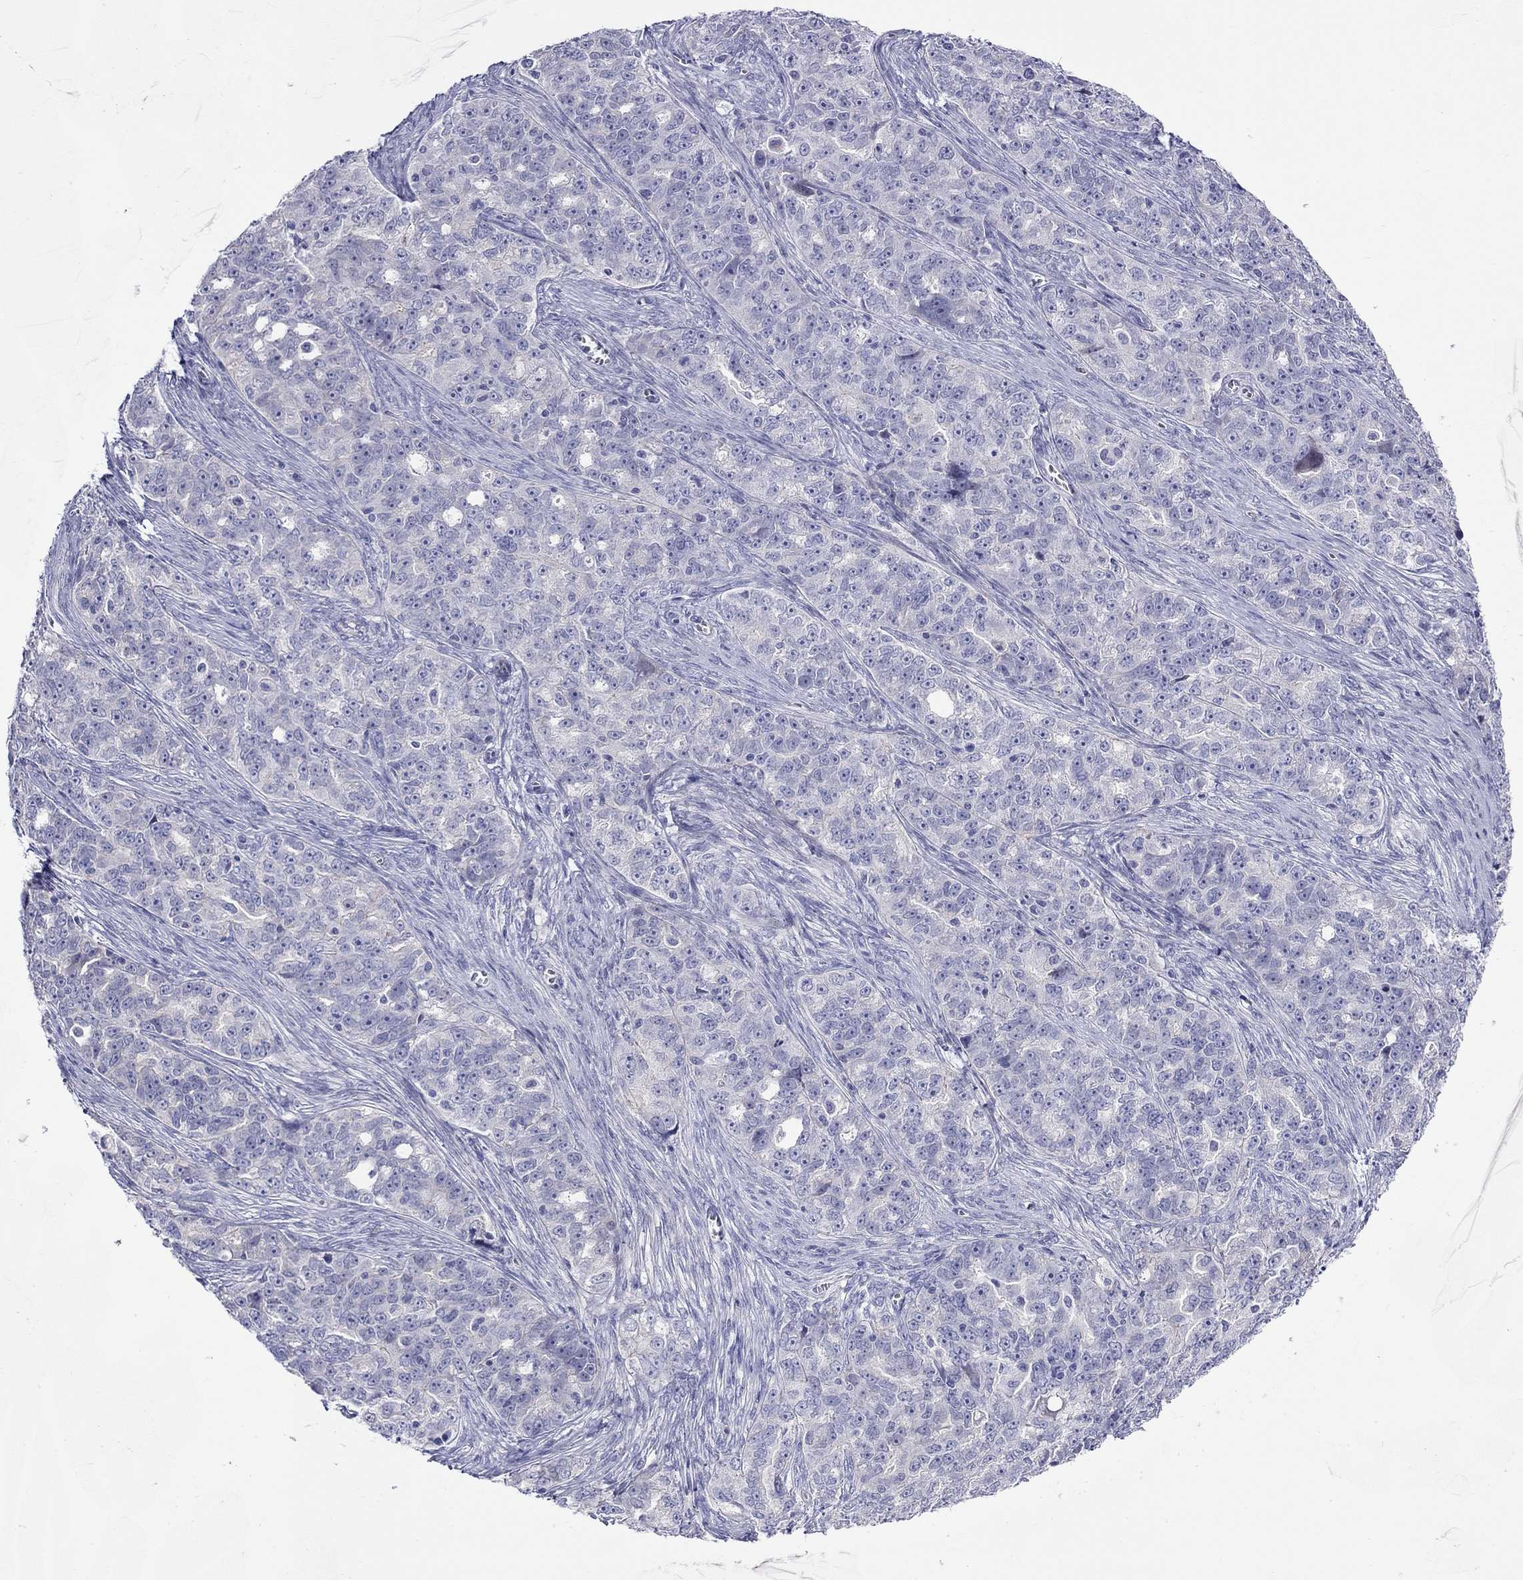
{"staining": {"intensity": "negative", "quantity": "none", "location": "none"}, "tissue": "ovarian cancer", "cell_type": "Tumor cells", "image_type": "cancer", "snomed": [{"axis": "morphology", "description": "Cystadenocarcinoma, serous, NOS"}, {"axis": "topography", "description": "Ovary"}], "caption": "IHC histopathology image of human serous cystadenocarcinoma (ovarian) stained for a protein (brown), which demonstrates no positivity in tumor cells.", "gene": "MGAT4C", "patient": {"sex": "female", "age": 51}}